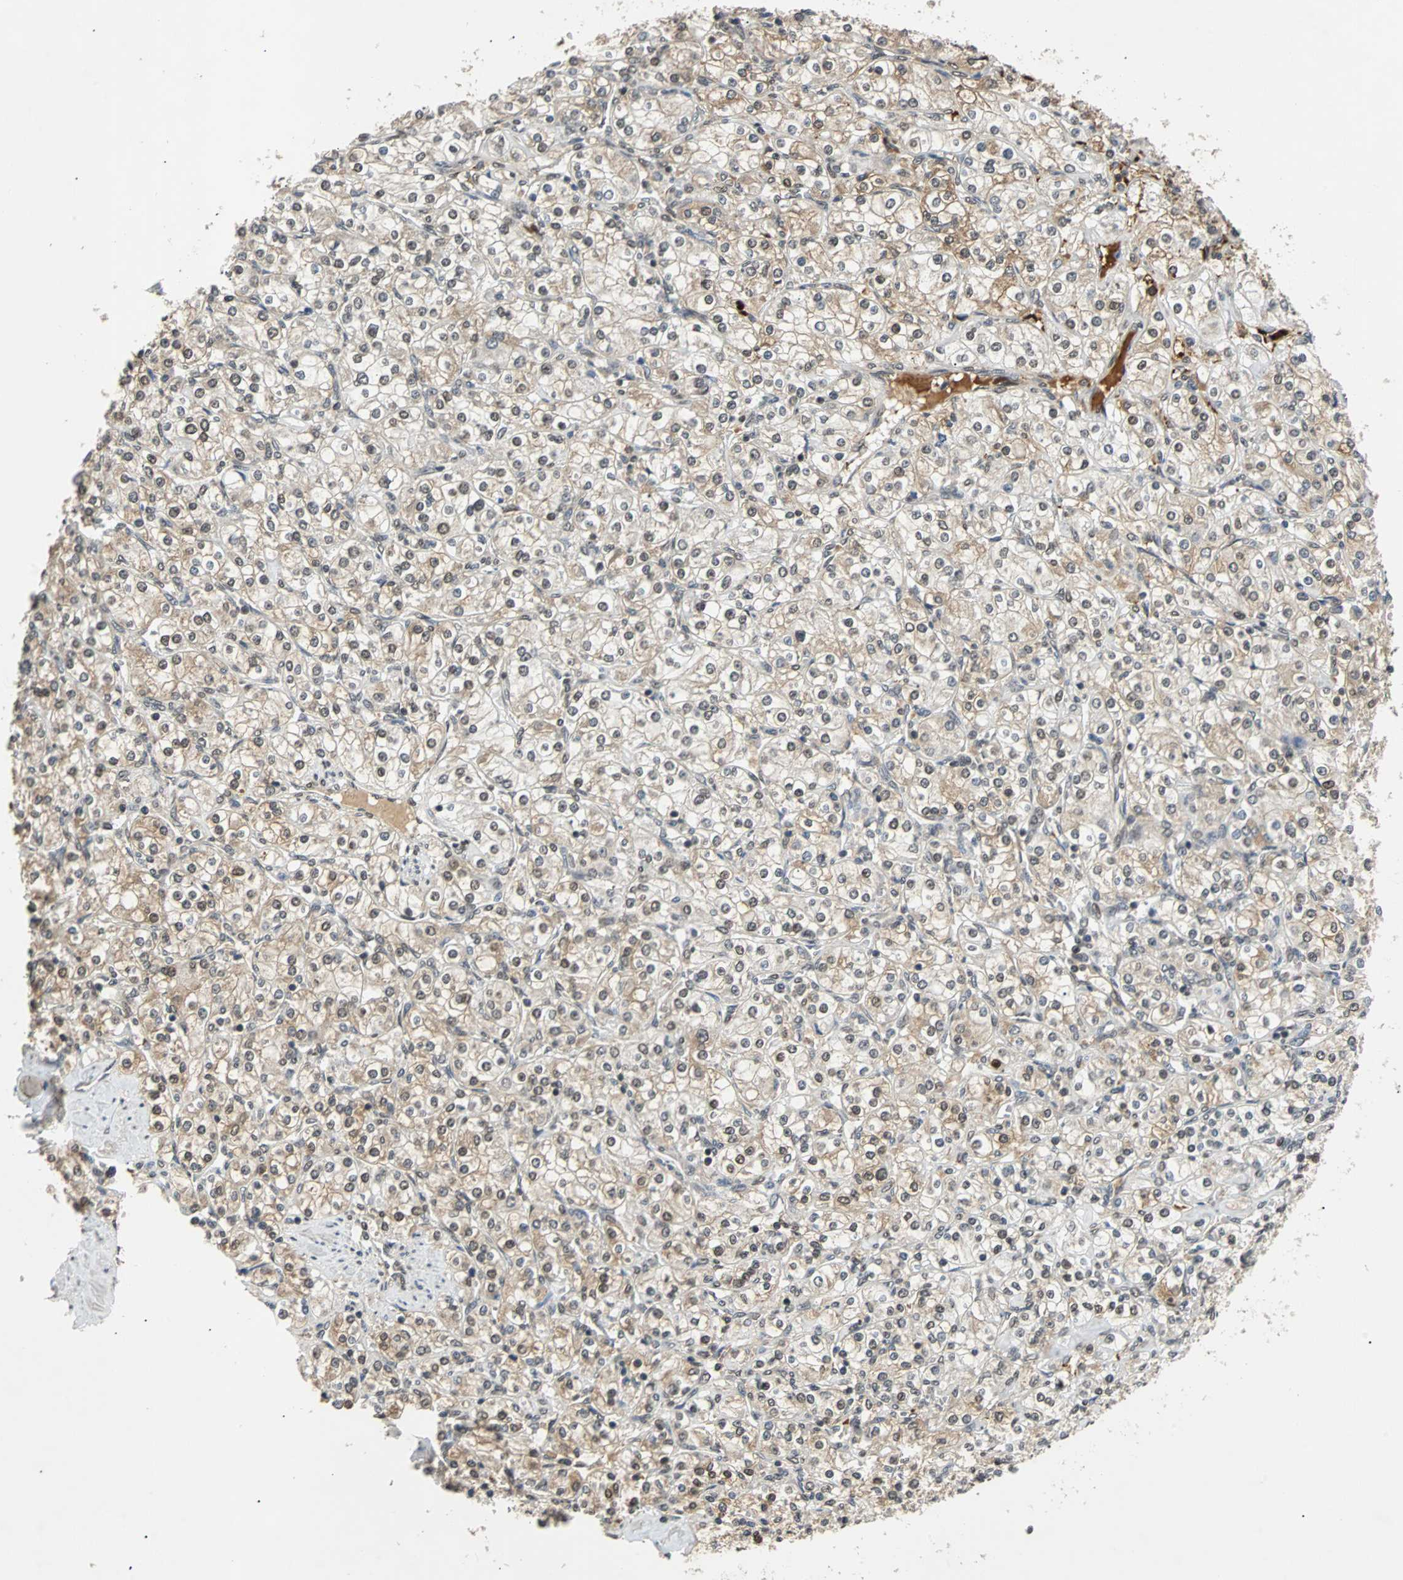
{"staining": {"intensity": "weak", "quantity": ">75%", "location": "cytoplasmic/membranous,nuclear"}, "tissue": "renal cancer", "cell_type": "Tumor cells", "image_type": "cancer", "snomed": [{"axis": "morphology", "description": "Adenocarcinoma, NOS"}, {"axis": "topography", "description": "Kidney"}], "caption": "Protein expression analysis of adenocarcinoma (renal) exhibits weak cytoplasmic/membranous and nuclear staining in approximately >75% of tumor cells.", "gene": "PHC1", "patient": {"sex": "male", "age": 77}}